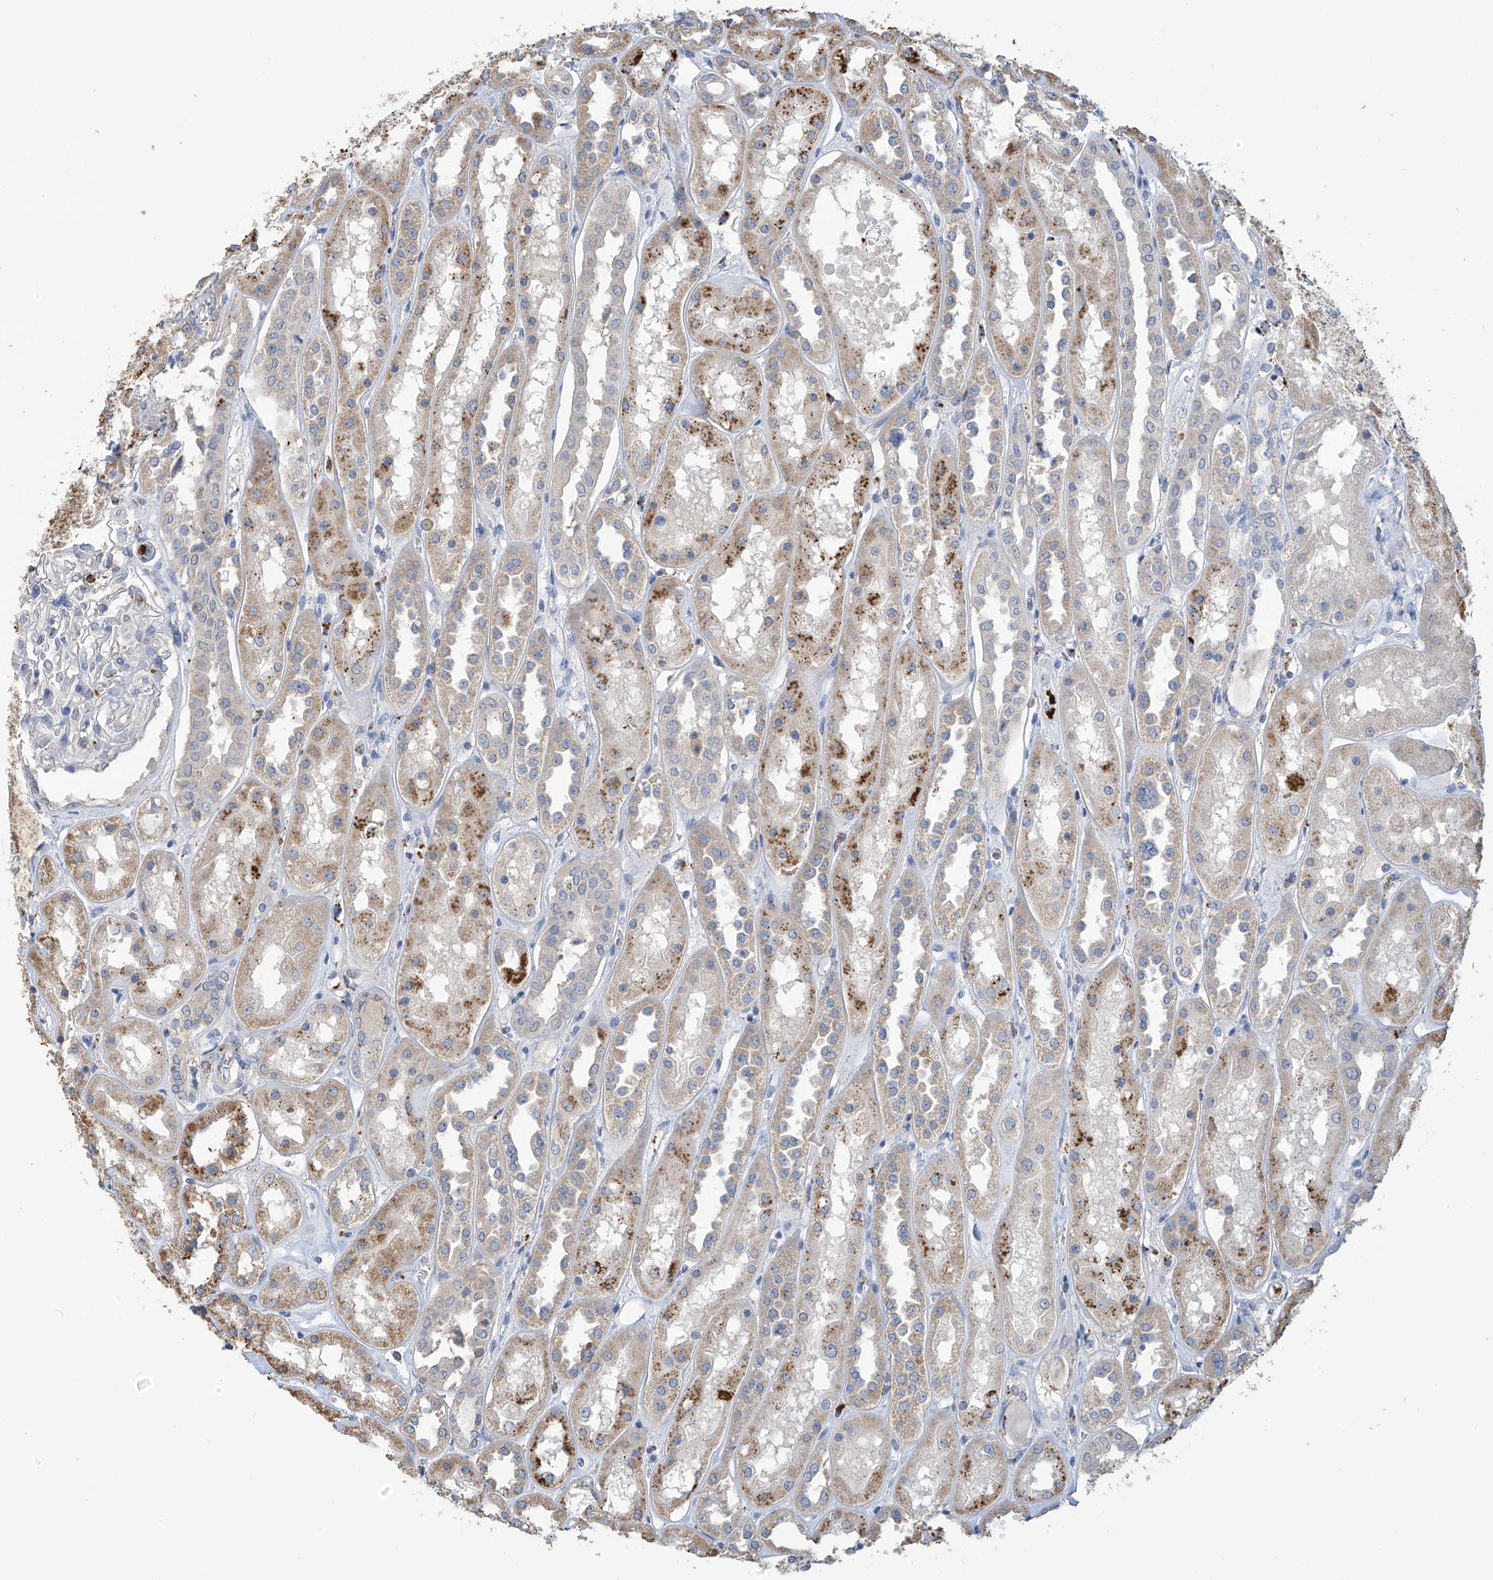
{"staining": {"intensity": "negative", "quantity": "none", "location": "none"}, "tissue": "kidney", "cell_type": "Cells in glomeruli", "image_type": "normal", "snomed": [{"axis": "morphology", "description": "Normal tissue, NOS"}, {"axis": "topography", "description": "Kidney"}], "caption": "A high-resolution image shows immunohistochemistry (IHC) staining of unremarkable kidney, which demonstrates no significant staining in cells in glomeruli. (Brightfield microscopy of DAB (3,3'-diaminobenzidine) IHC at high magnification).", "gene": "OGT", "patient": {"sex": "male", "age": 70}}